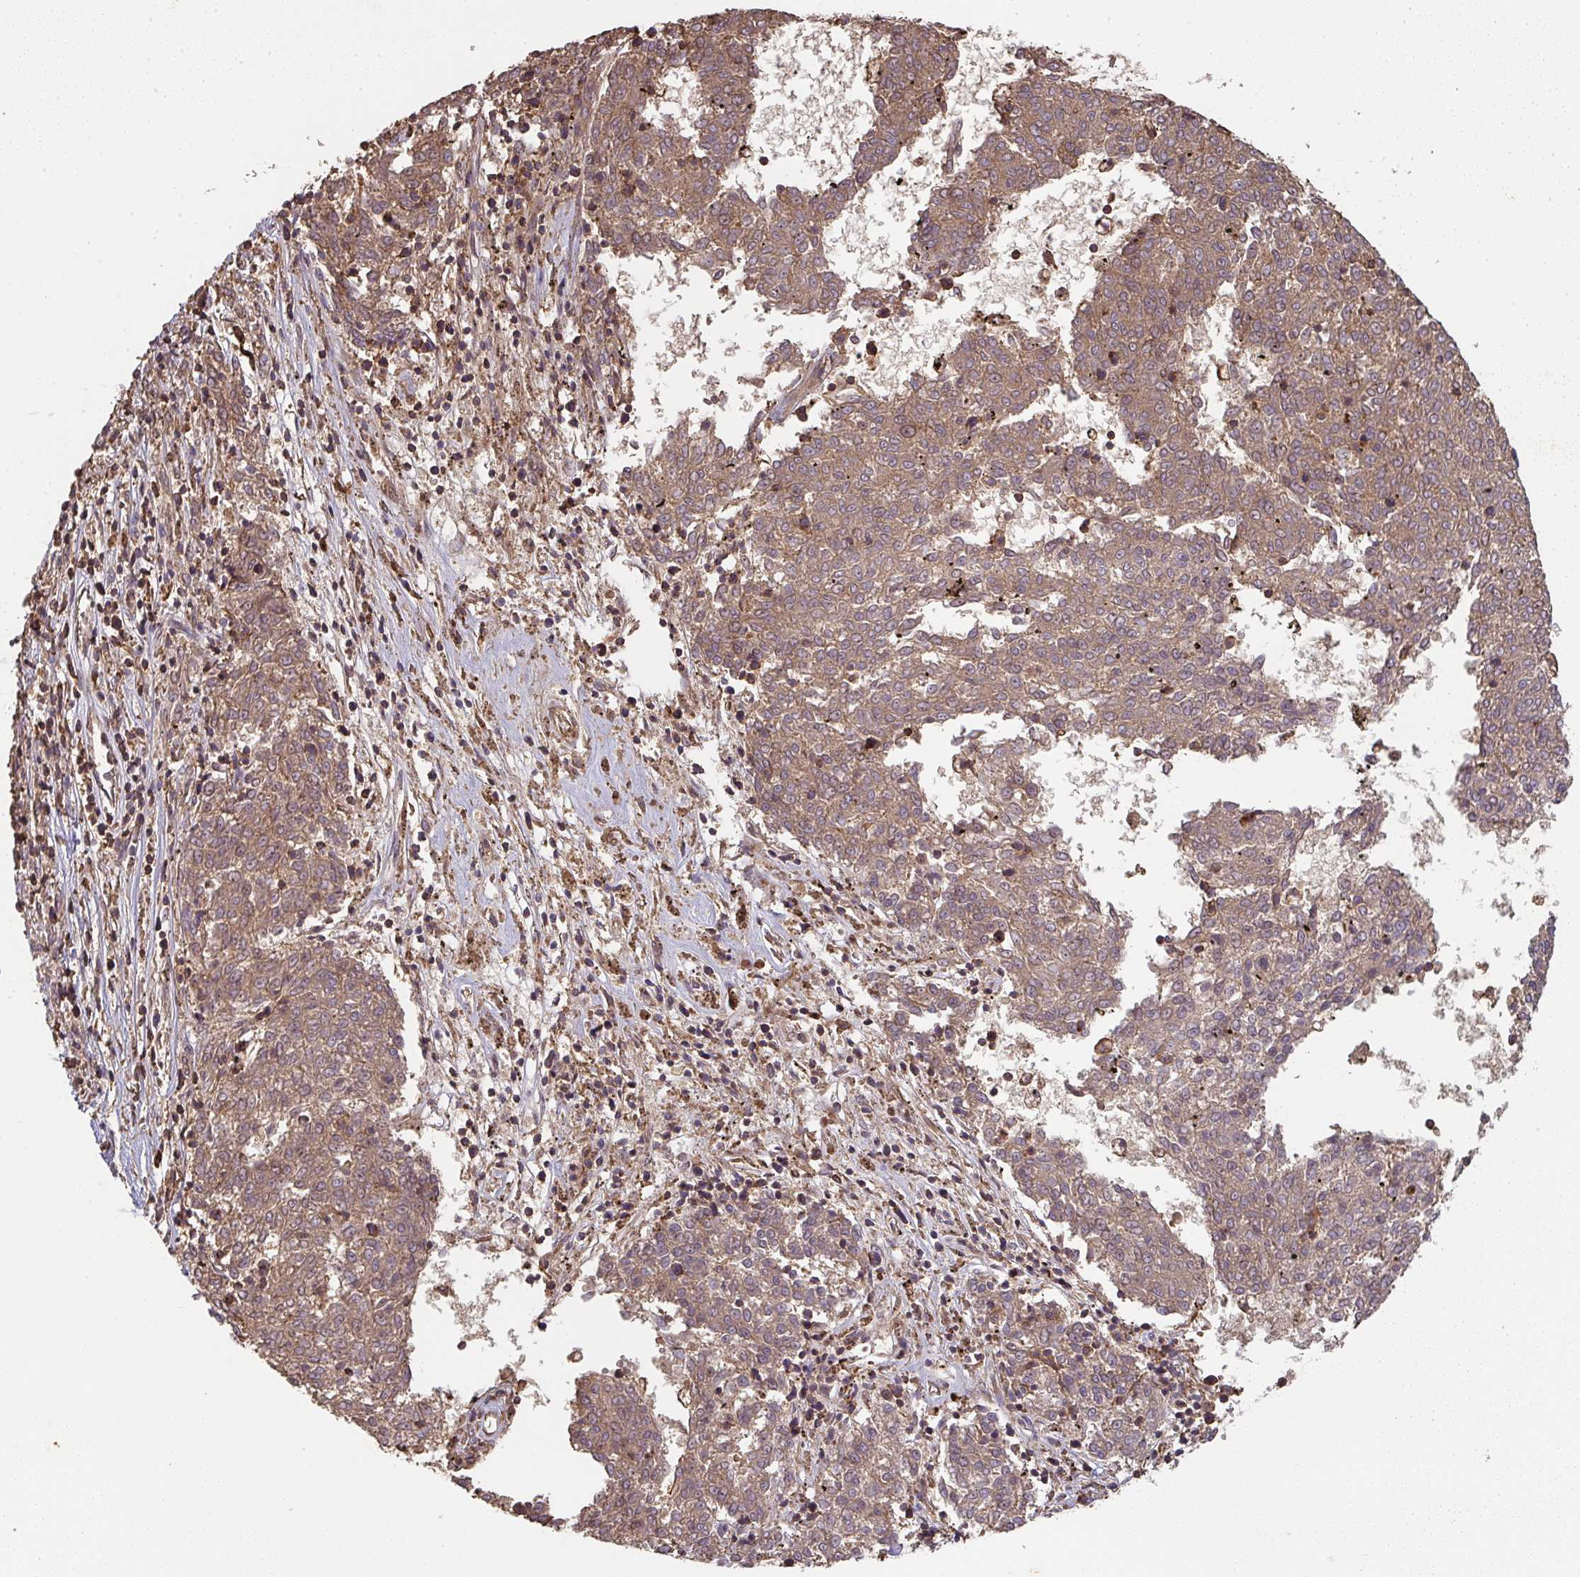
{"staining": {"intensity": "moderate", "quantity": ">75%", "location": "cytoplasmic/membranous"}, "tissue": "melanoma", "cell_type": "Tumor cells", "image_type": "cancer", "snomed": [{"axis": "morphology", "description": "Malignant melanoma, NOS"}, {"axis": "topography", "description": "Skin"}], "caption": "Melanoma stained with a protein marker exhibits moderate staining in tumor cells.", "gene": "TNMD", "patient": {"sex": "female", "age": 72}}